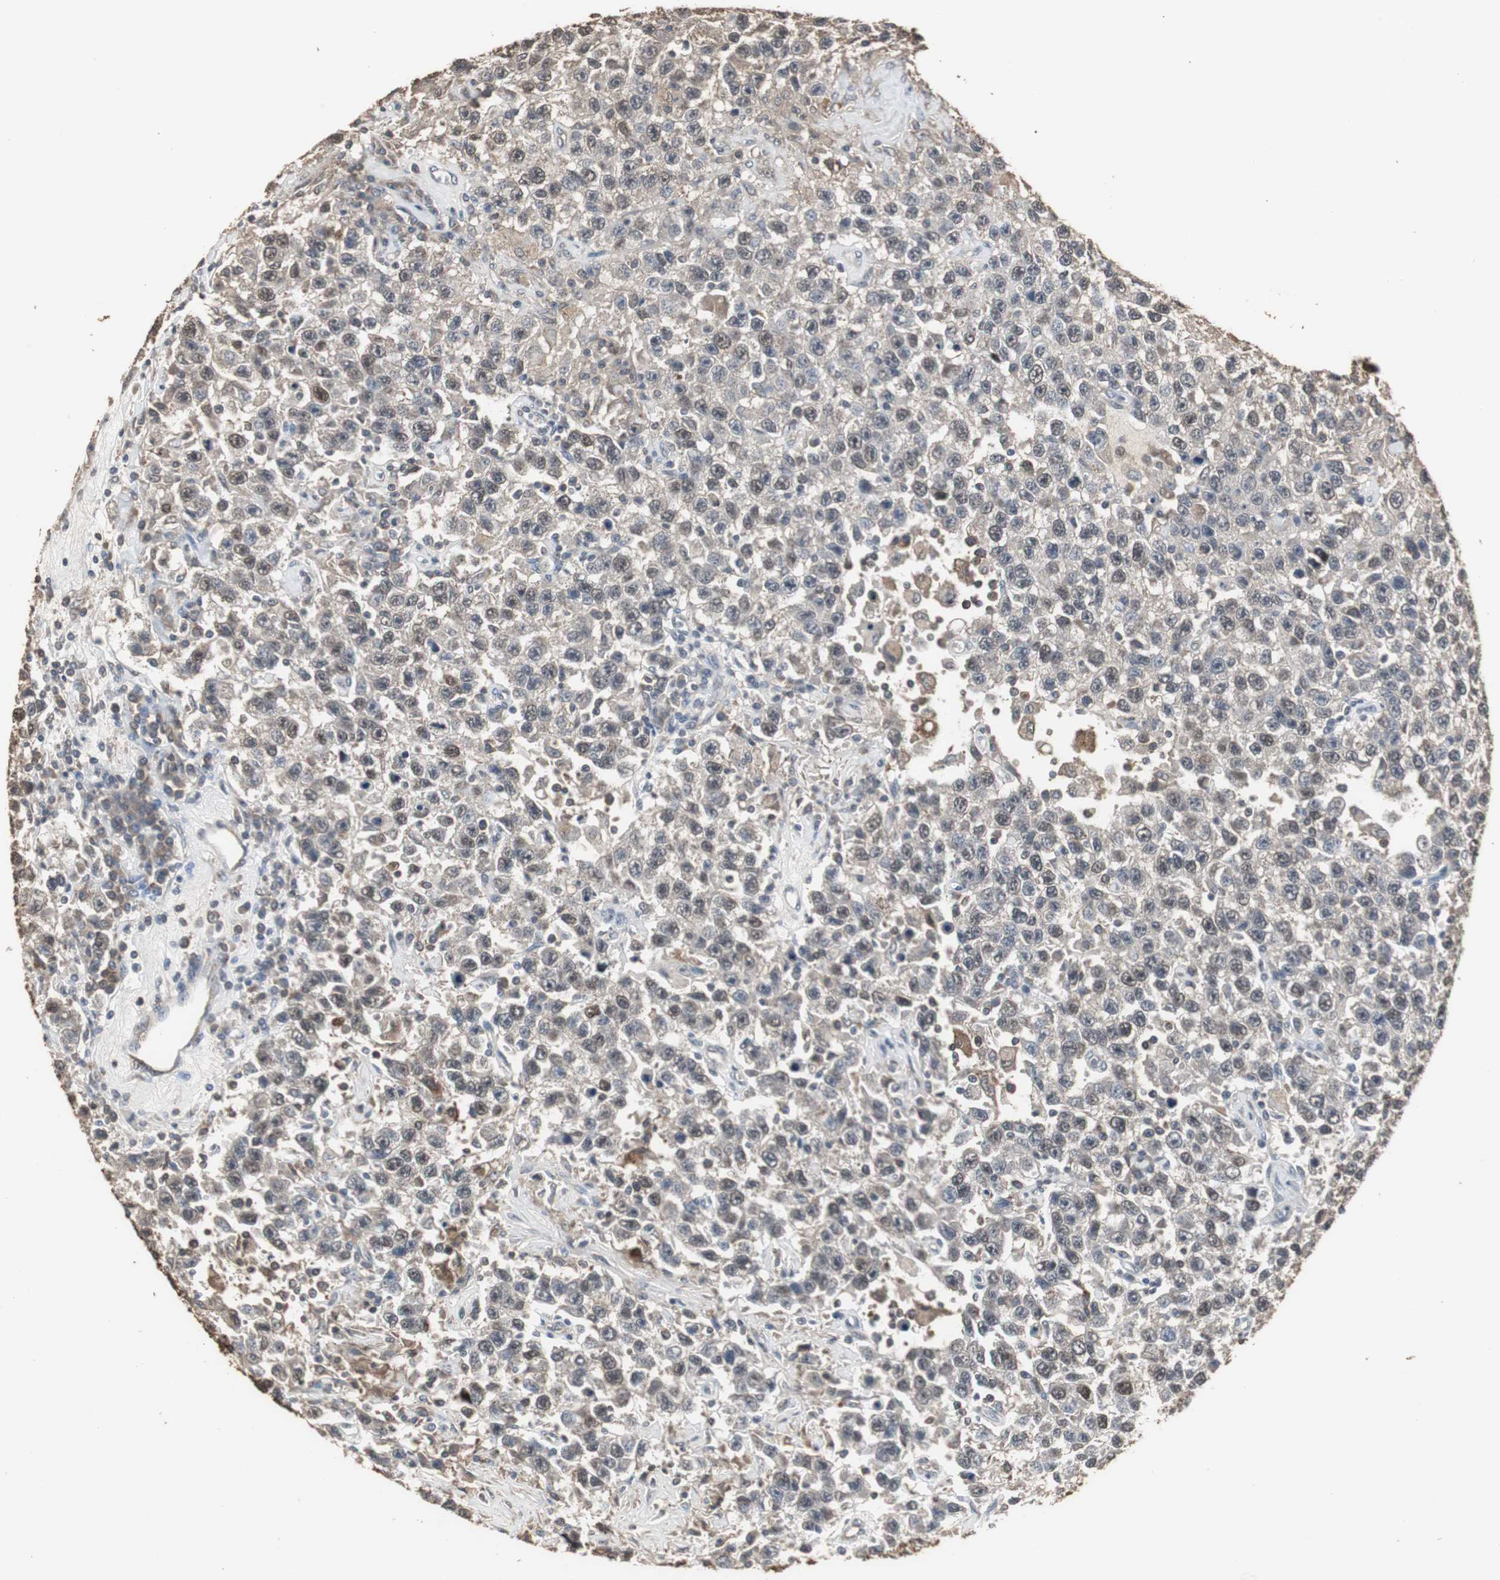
{"staining": {"intensity": "weak", "quantity": "<25%", "location": "cytoplasmic/membranous"}, "tissue": "testis cancer", "cell_type": "Tumor cells", "image_type": "cancer", "snomed": [{"axis": "morphology", "description": "Seminoma, NOS"}, {"axis": "topography", "description": "Testis"}], "caption": "DAB immunohistochemical staining of human testis cancer (seminoma) demonstrates no significant expression in tumor cells. Brightfield microscopy of immunohistochemistry (IHC) stained with DAB (3,3'-diaminobenzidine) (brown) and hematoxylin (blue), captured at high magnification.", "gene": "HPRT1", "patient": {"sex": "male", "age": 41}}